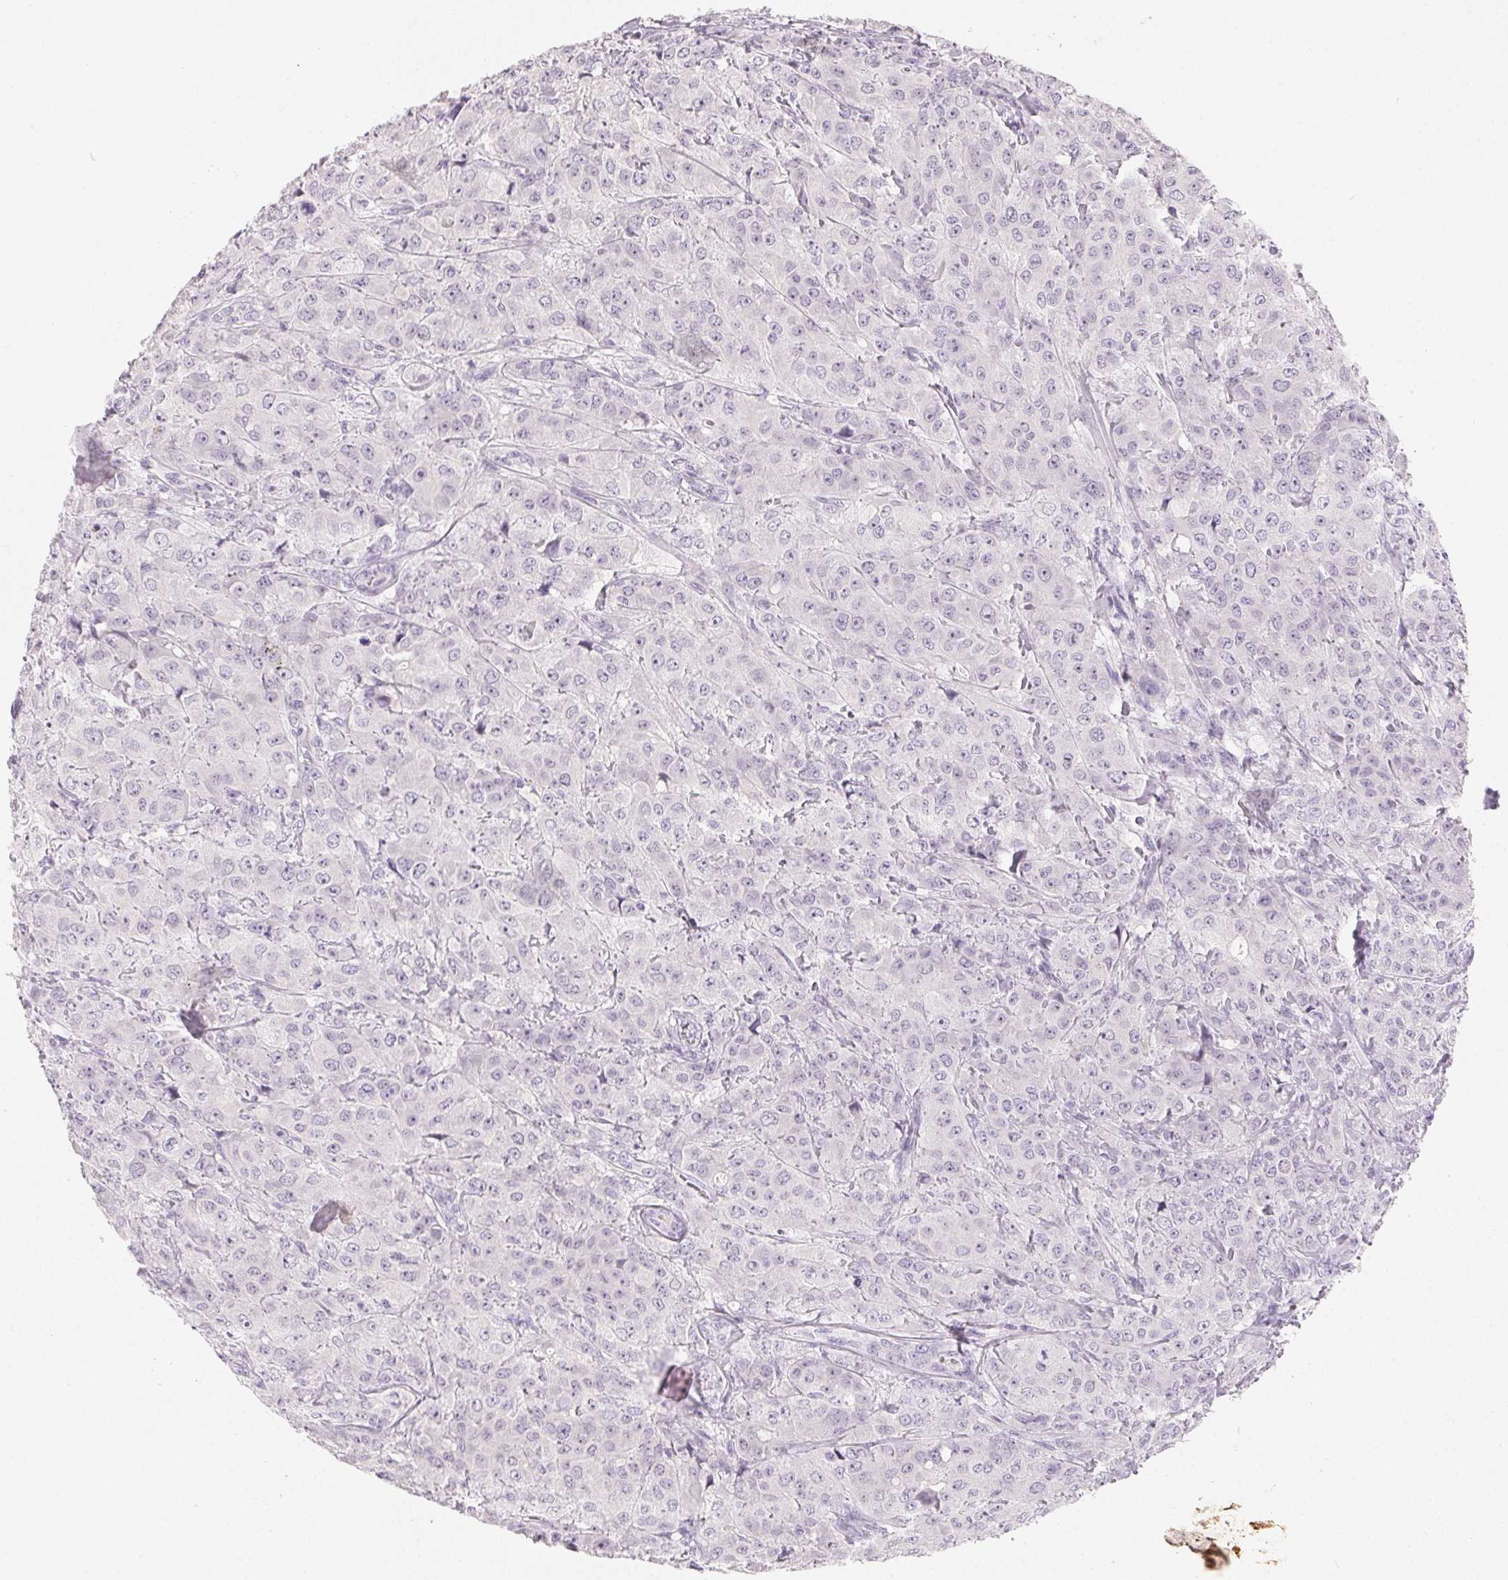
{"staining": {"intensity": "negative", "quantity": "none", "location": "none"}, "tissue": "breast cancer", "cell_type": "Tumor cells", "image_type": "cancer", "snomed": [{"axis": "morphology", "description": "Normal tissue, NOS"}, {"axis": "morphology", "description": "Duct carcinoma"}, {"axis": "topography", "description": "Breast"}], "caption": "IHC image of human breast cancer stained for a protein (brown), which demonstrates no positivity in tumor cells. Nuclei are stained in blue.", "gene": "MIOX", "patient": {"sex": "female", "age": 43}}